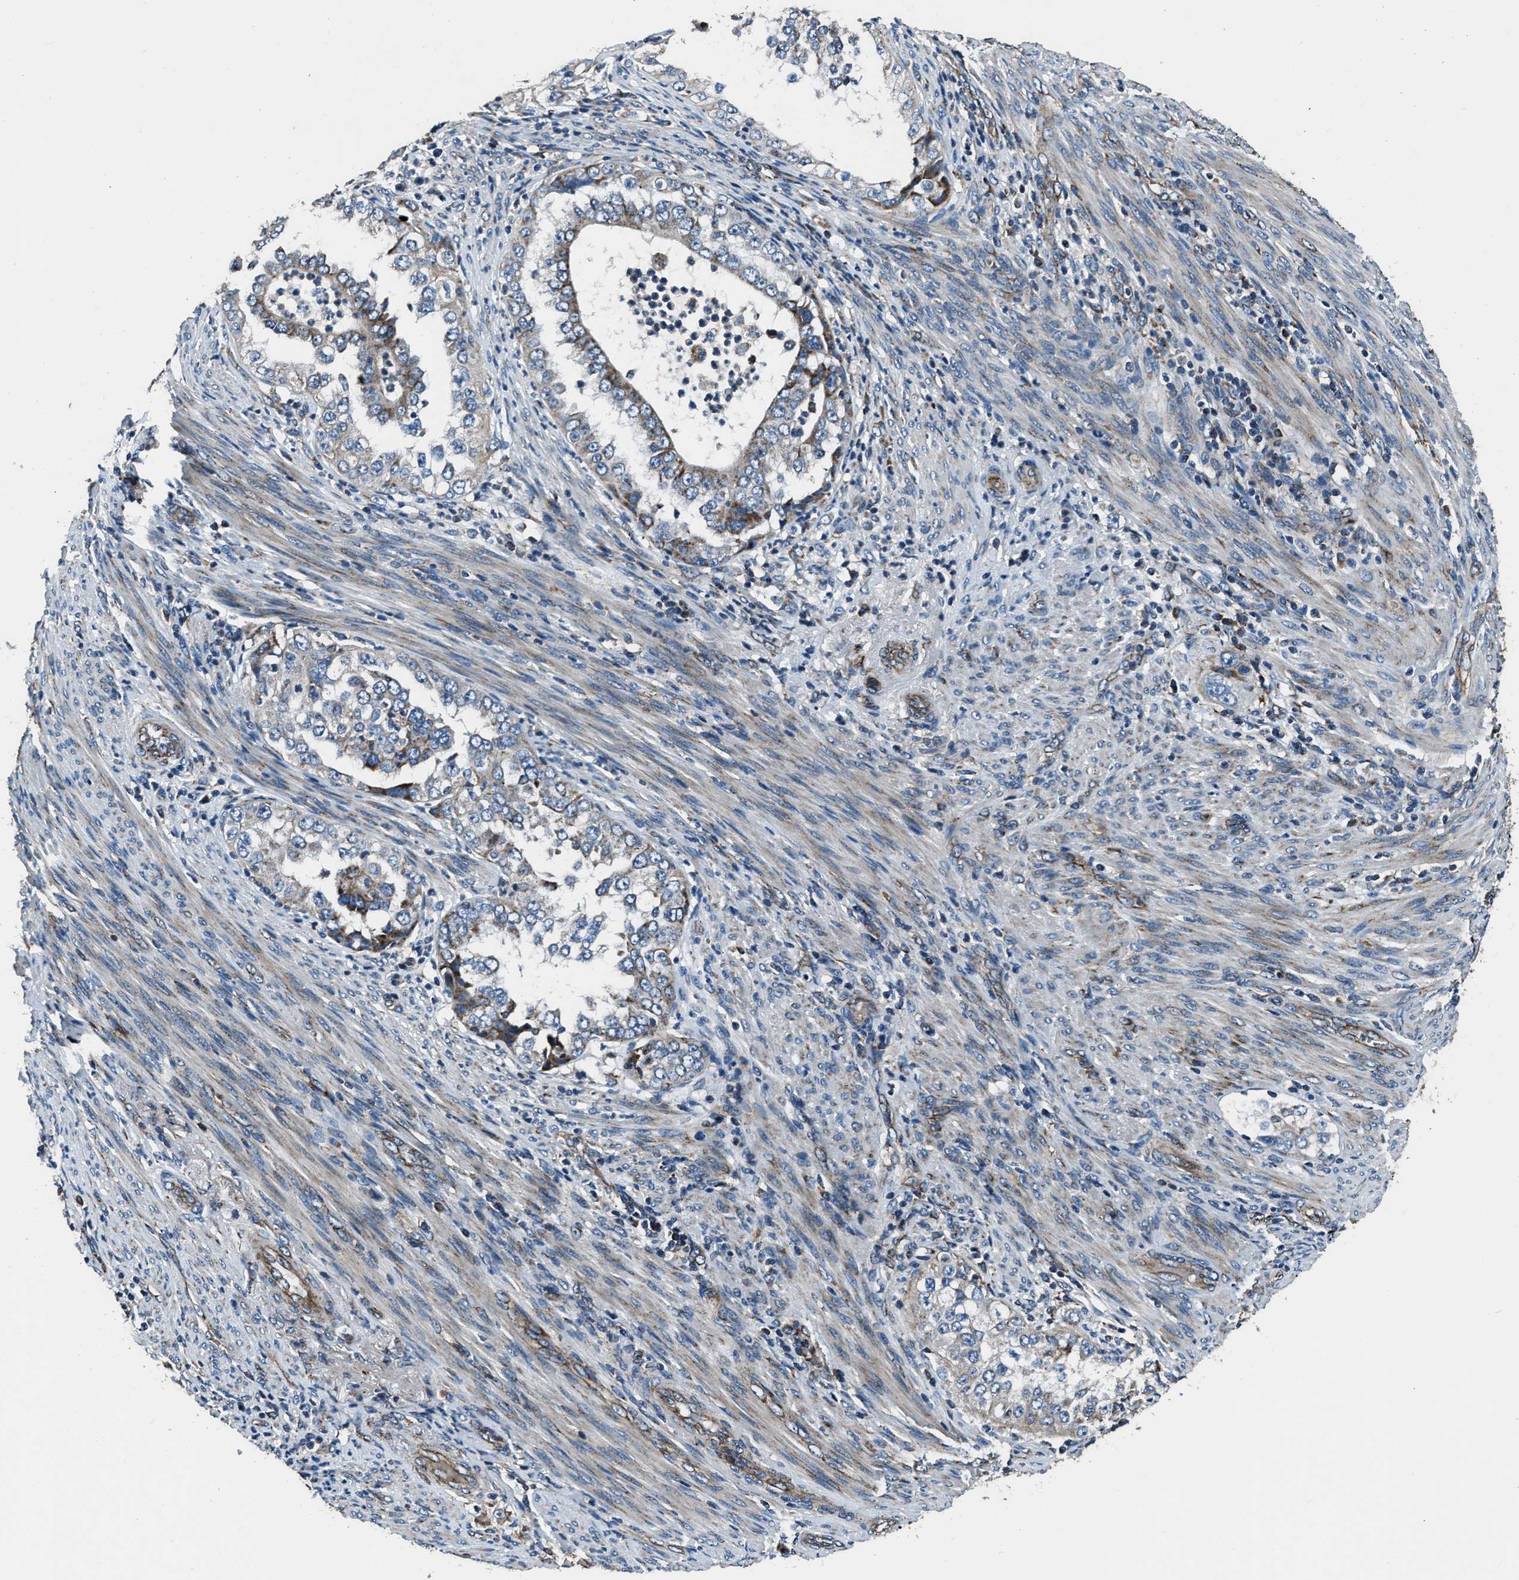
{"staining": {"intensity": "moderate", "quantity": "<25%", "location": "cytoplasmic/membranous"}, "tissue": "endometrial cancer", "cell_type": "Tumor cells", "image_type": "cancer", "snomed": [{"axis": "morphology", "description": "Adenocarcinoma, NOS"}, {"axis": "topography", "description": "Endometrium"}], "caption": "An IHC histopathology image of neoplastic tissue is shown. Protein staining in brown shows moderate cytoplasmic/membranous positivity in endometrial cancer (adenocarcinoma) within tumor cells. (Brightfield microscopy of DAB IHC at high magnification).", "gene": "OGDH", "patient": {"sex": "female", "age": 85}}